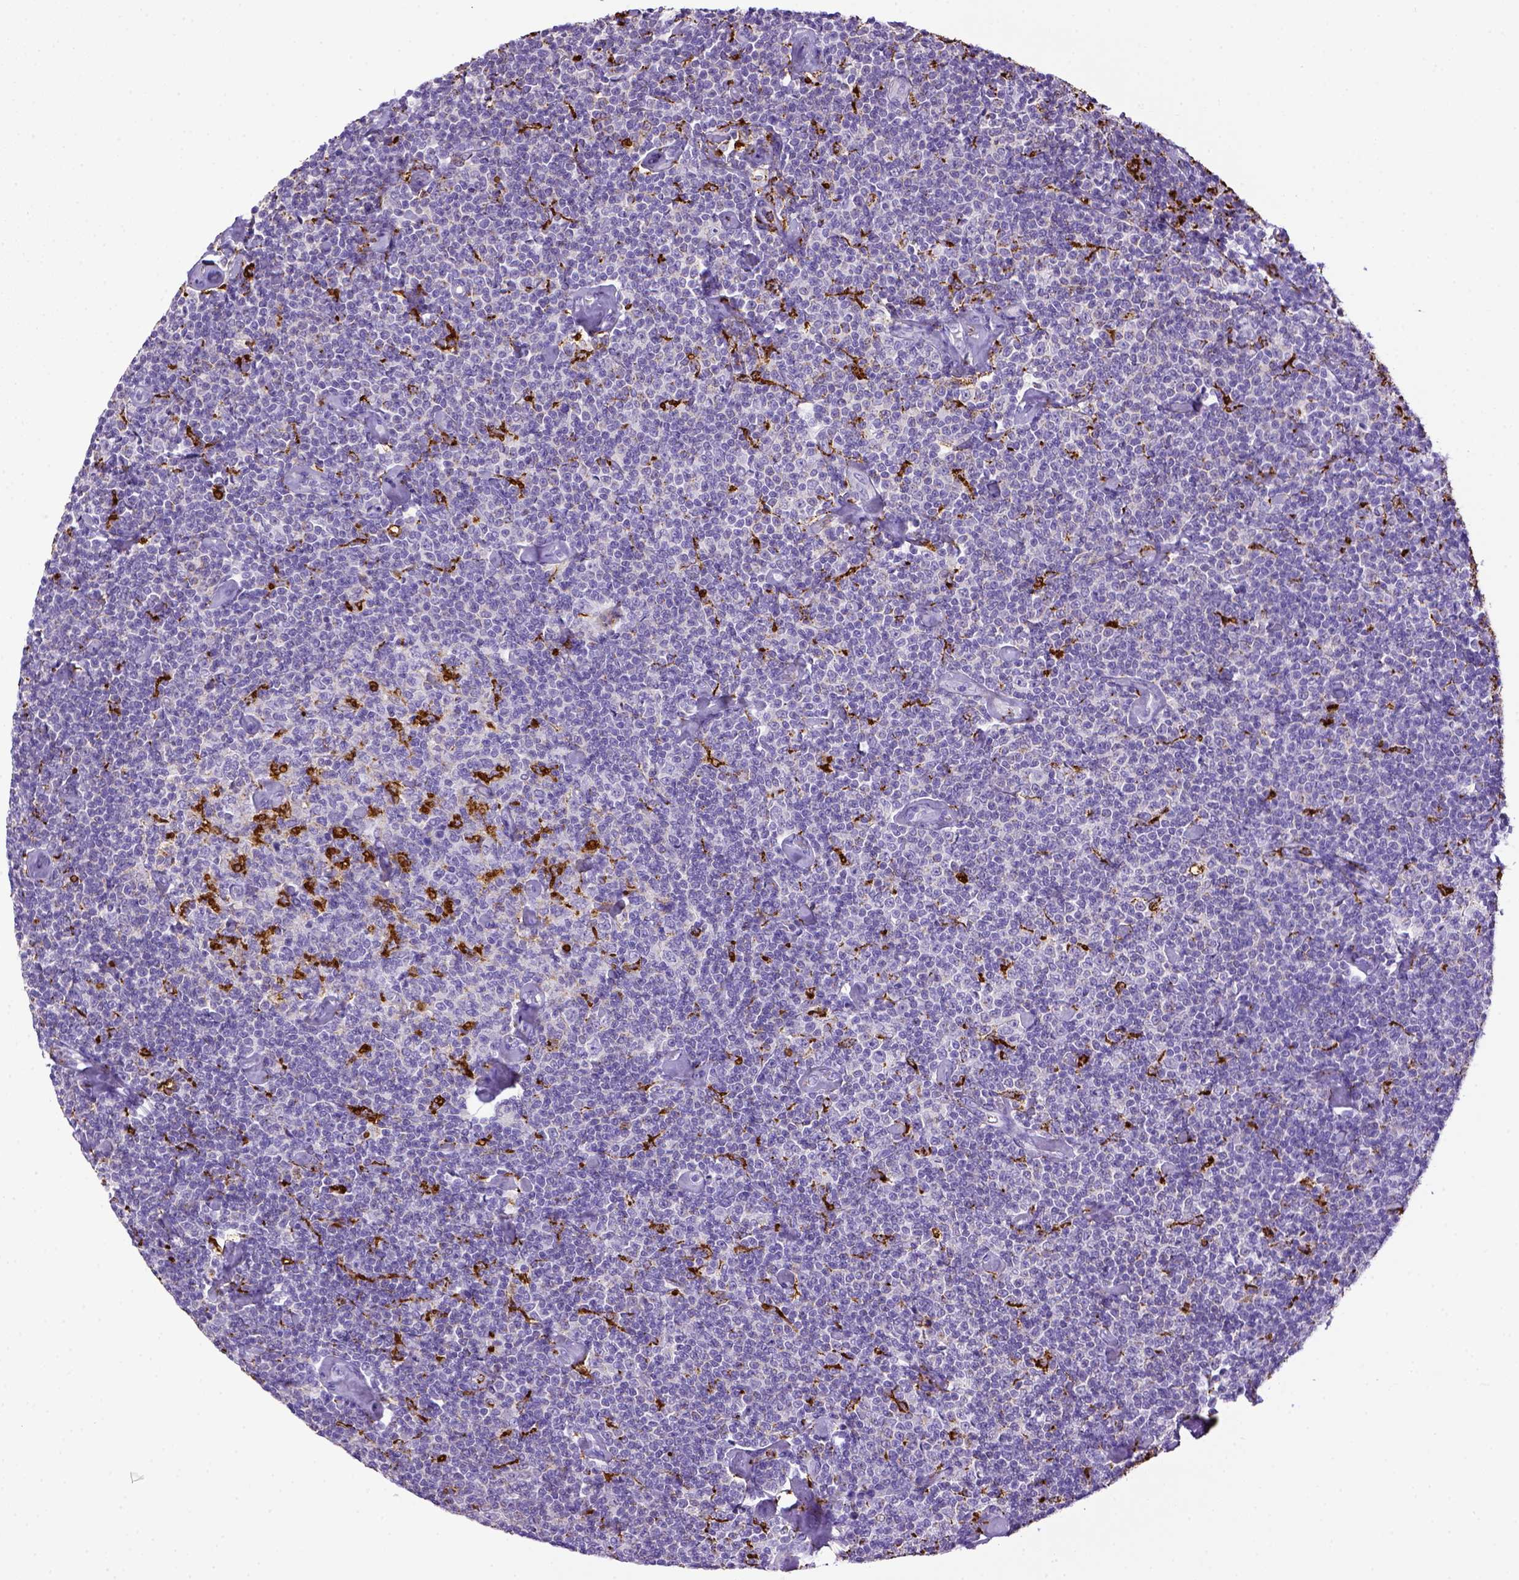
{"staining": {"intensity": "negative", "quantity": "none", "location": "none"}, "tissue": "lymphoma", "cell_type": "Tumor cells", "image_type": "cancer", "snomed": [{"axis": "morphology", "description": "Malignant lymphoma, non-Hodgkin's type, Low grade"}, {"axis": "topography", "description": "Lymph node"}], "caption": "Tumor cells show no significant protein expression in low-grade malignant lymphoma, non-Hodgkin's type.", "gene": "CD68", "patient": {"sex": "male", "age": 81}}